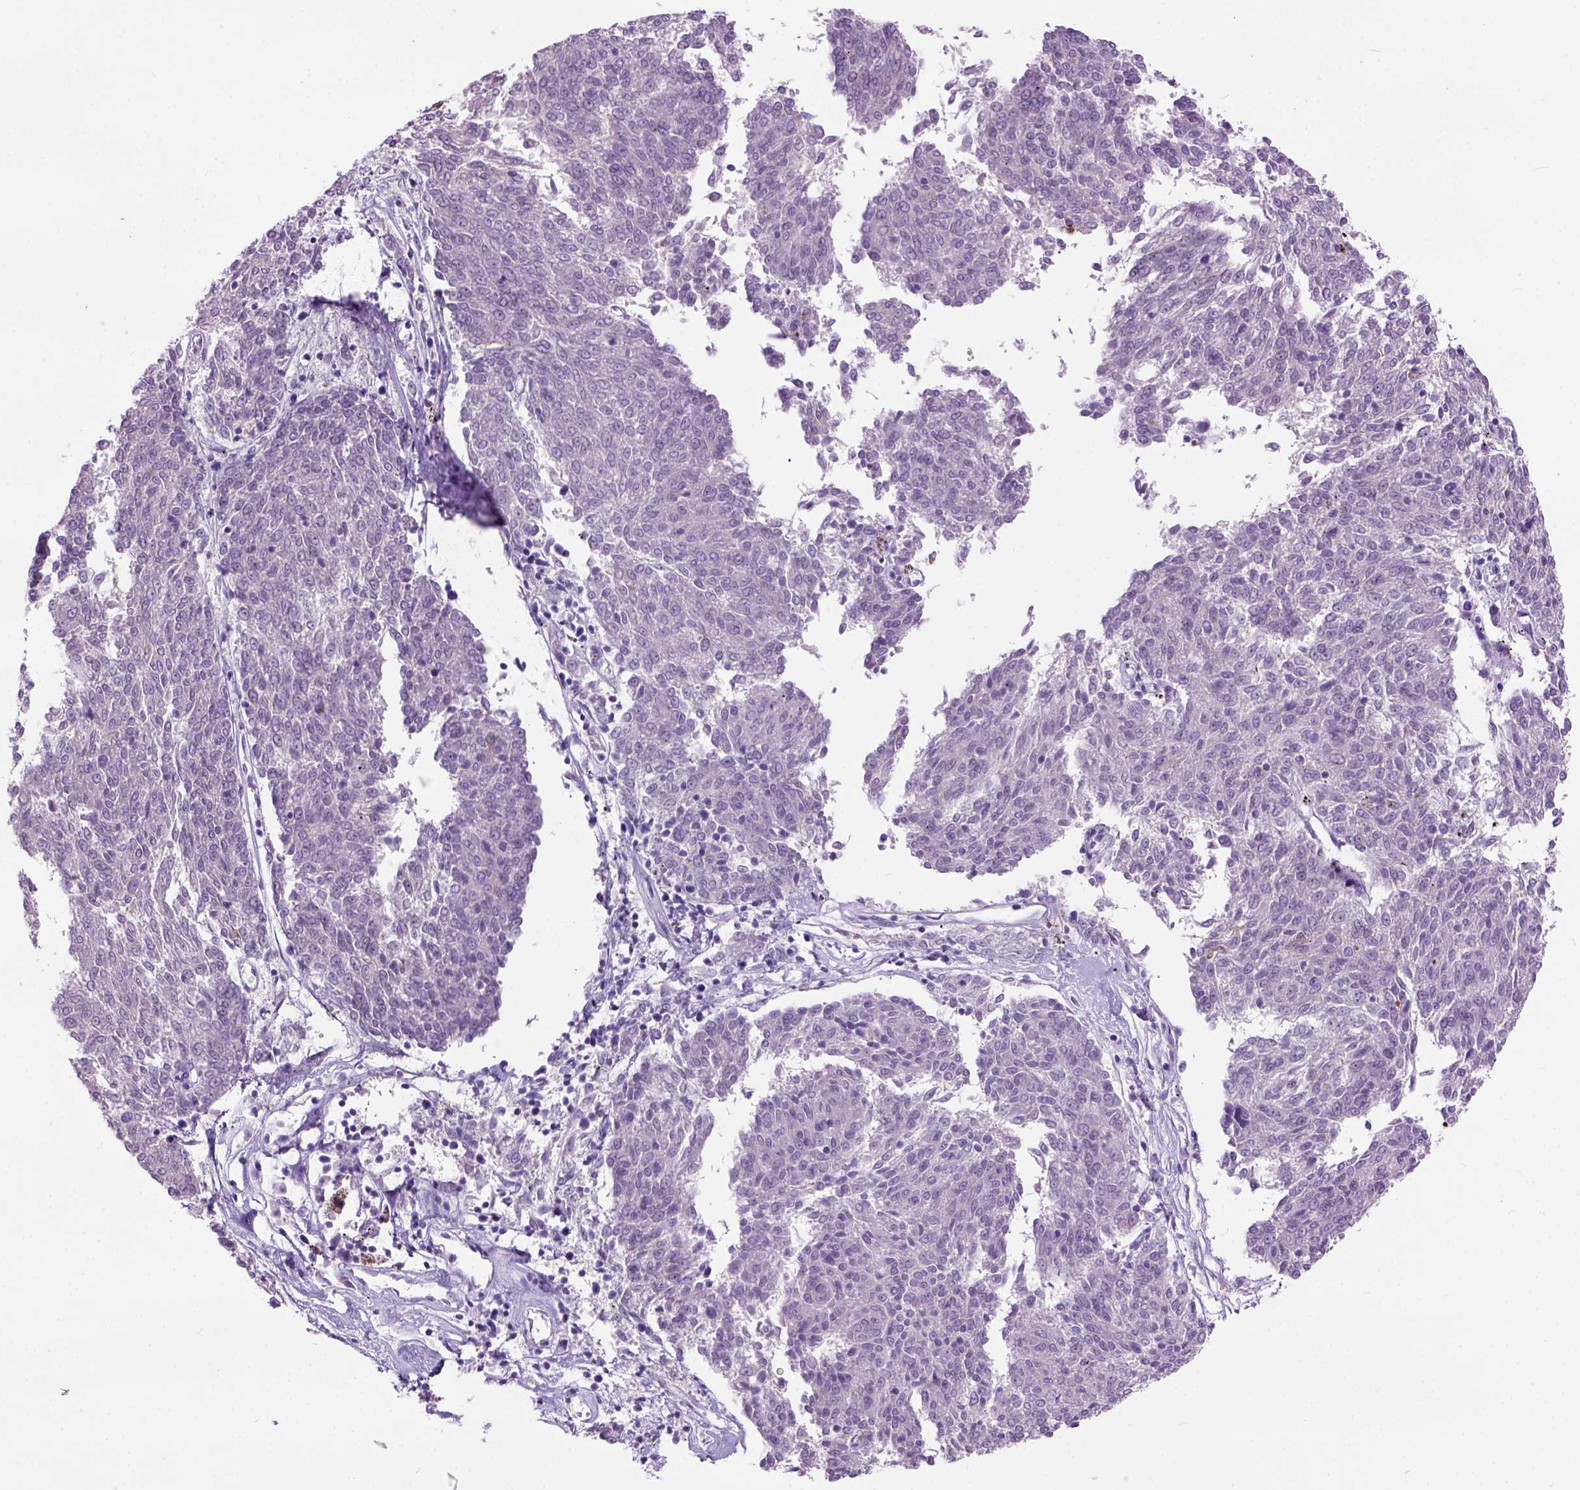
{"staining": {"intensity": "negative", "quantity": "none", "location": "none"}, "tissue": "melanoma", "cell_type": "Tumor cells", "image_type": "cancer", "snomed": [{"axis": "morphology", "description": "Malignant melanoma, NOS"}, {"axis": "topography", "description": "Skin"}], "caption": "IHC micrograph of melanoma stained for a protein (brown), which demonstrates no expression in tumor cells.", "gene": "MAPT", "patient": {"sex": "female", "age": 72}}